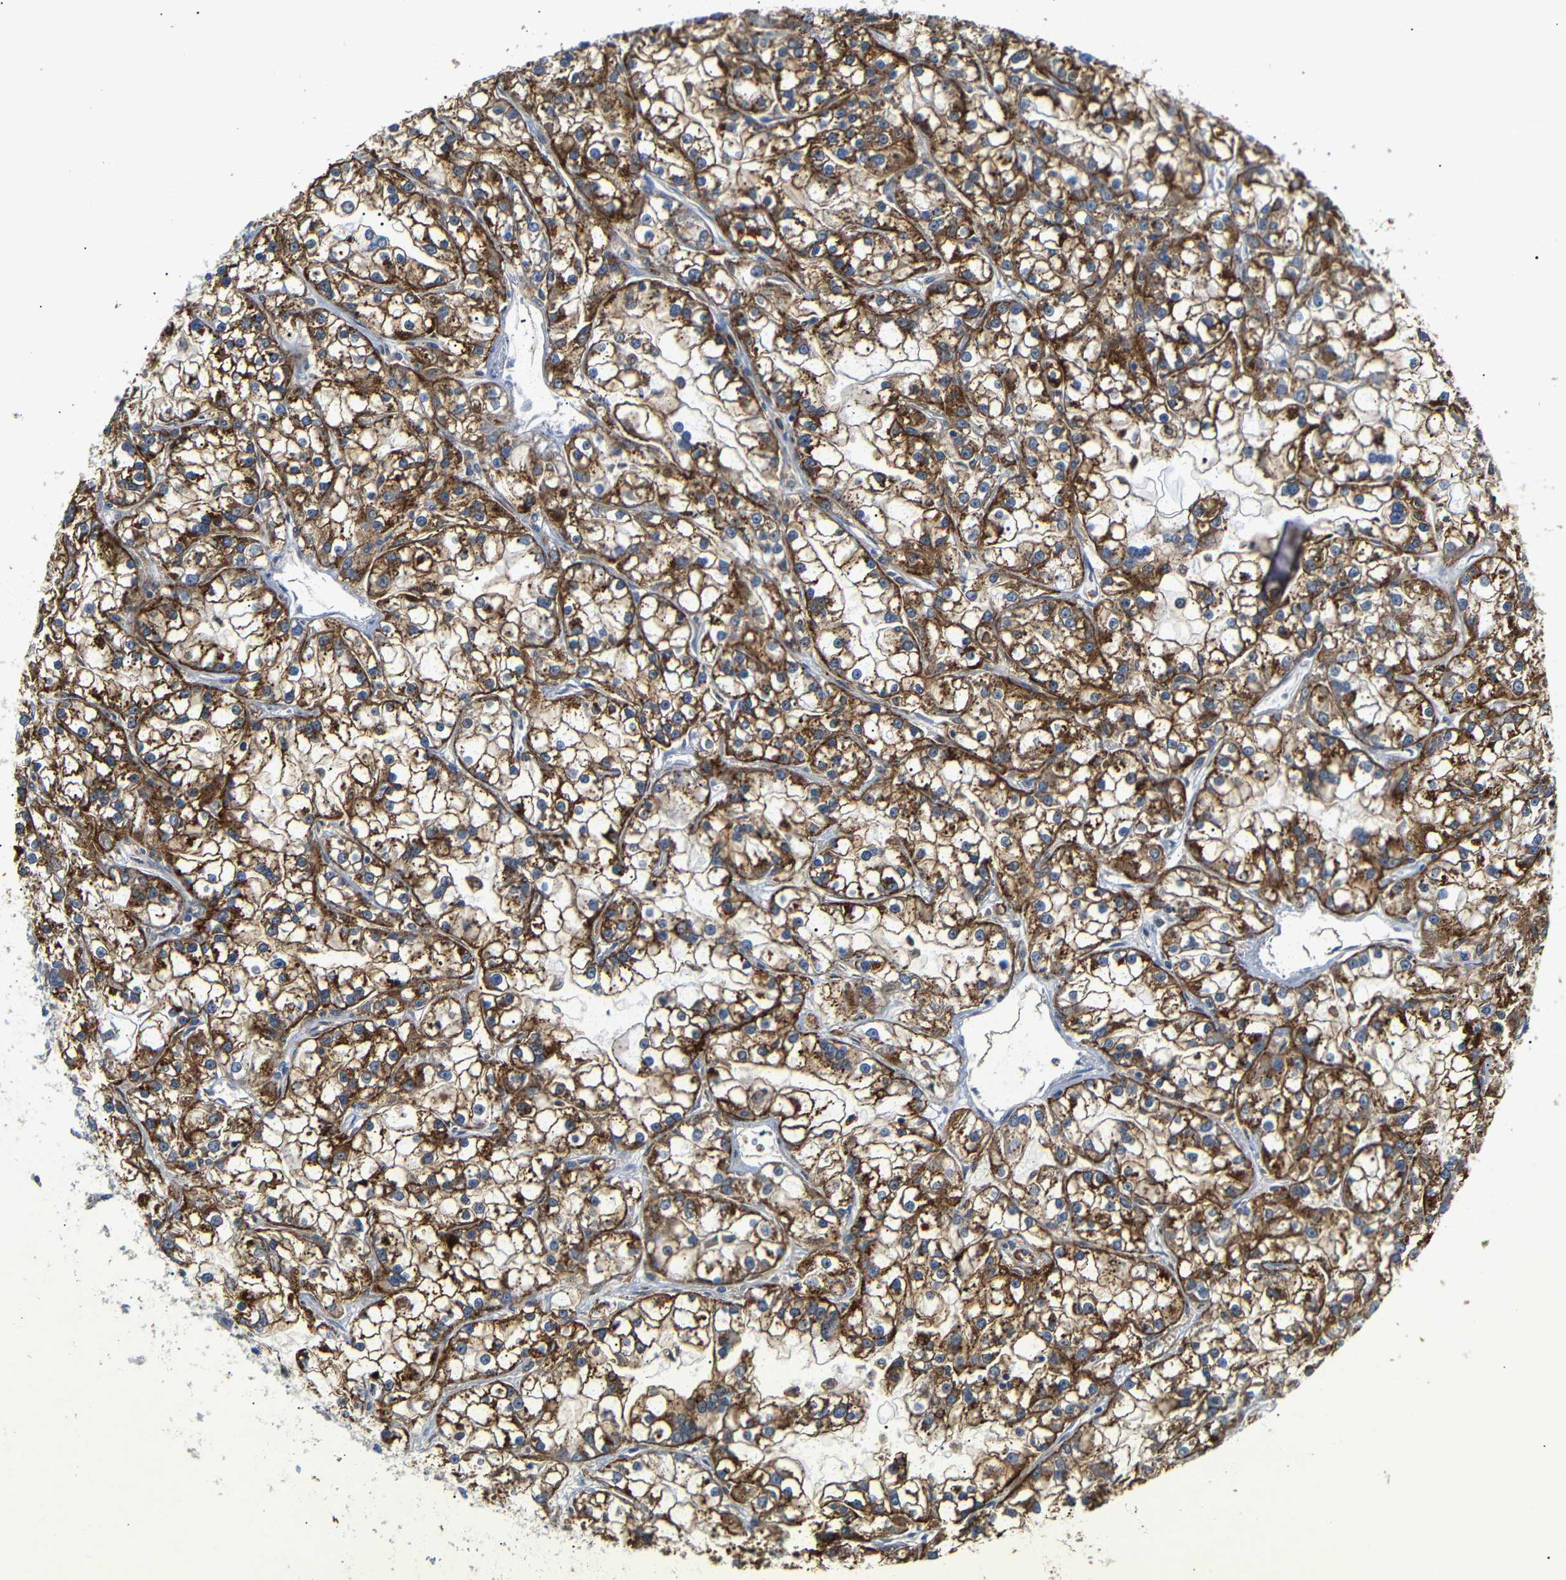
{"staining": {"intensity": "strong", "quantity": ">75%", "location": "cytoplasmic/membranous"}, "tissue": "renal cancer", "cell_type": "Tumor cells", "image_type": "cancer", "snomed": [{"axis": "morphology", "description": "Adenocarcinoma, NOS"}, {"axis": "topography", "description": "Kidney"}], "caption": "Protein positivity by immunohistochemistry (IHC) shows strong cytoplasmic/membranous staining in approximately >75% of tumor cells in adenocarcinoma (renal). (brown staining indicates protein expression, while blue staining denotes nuclei).", "gene": "SDCBP", "patient": {"sex": "female", "age": 52}}